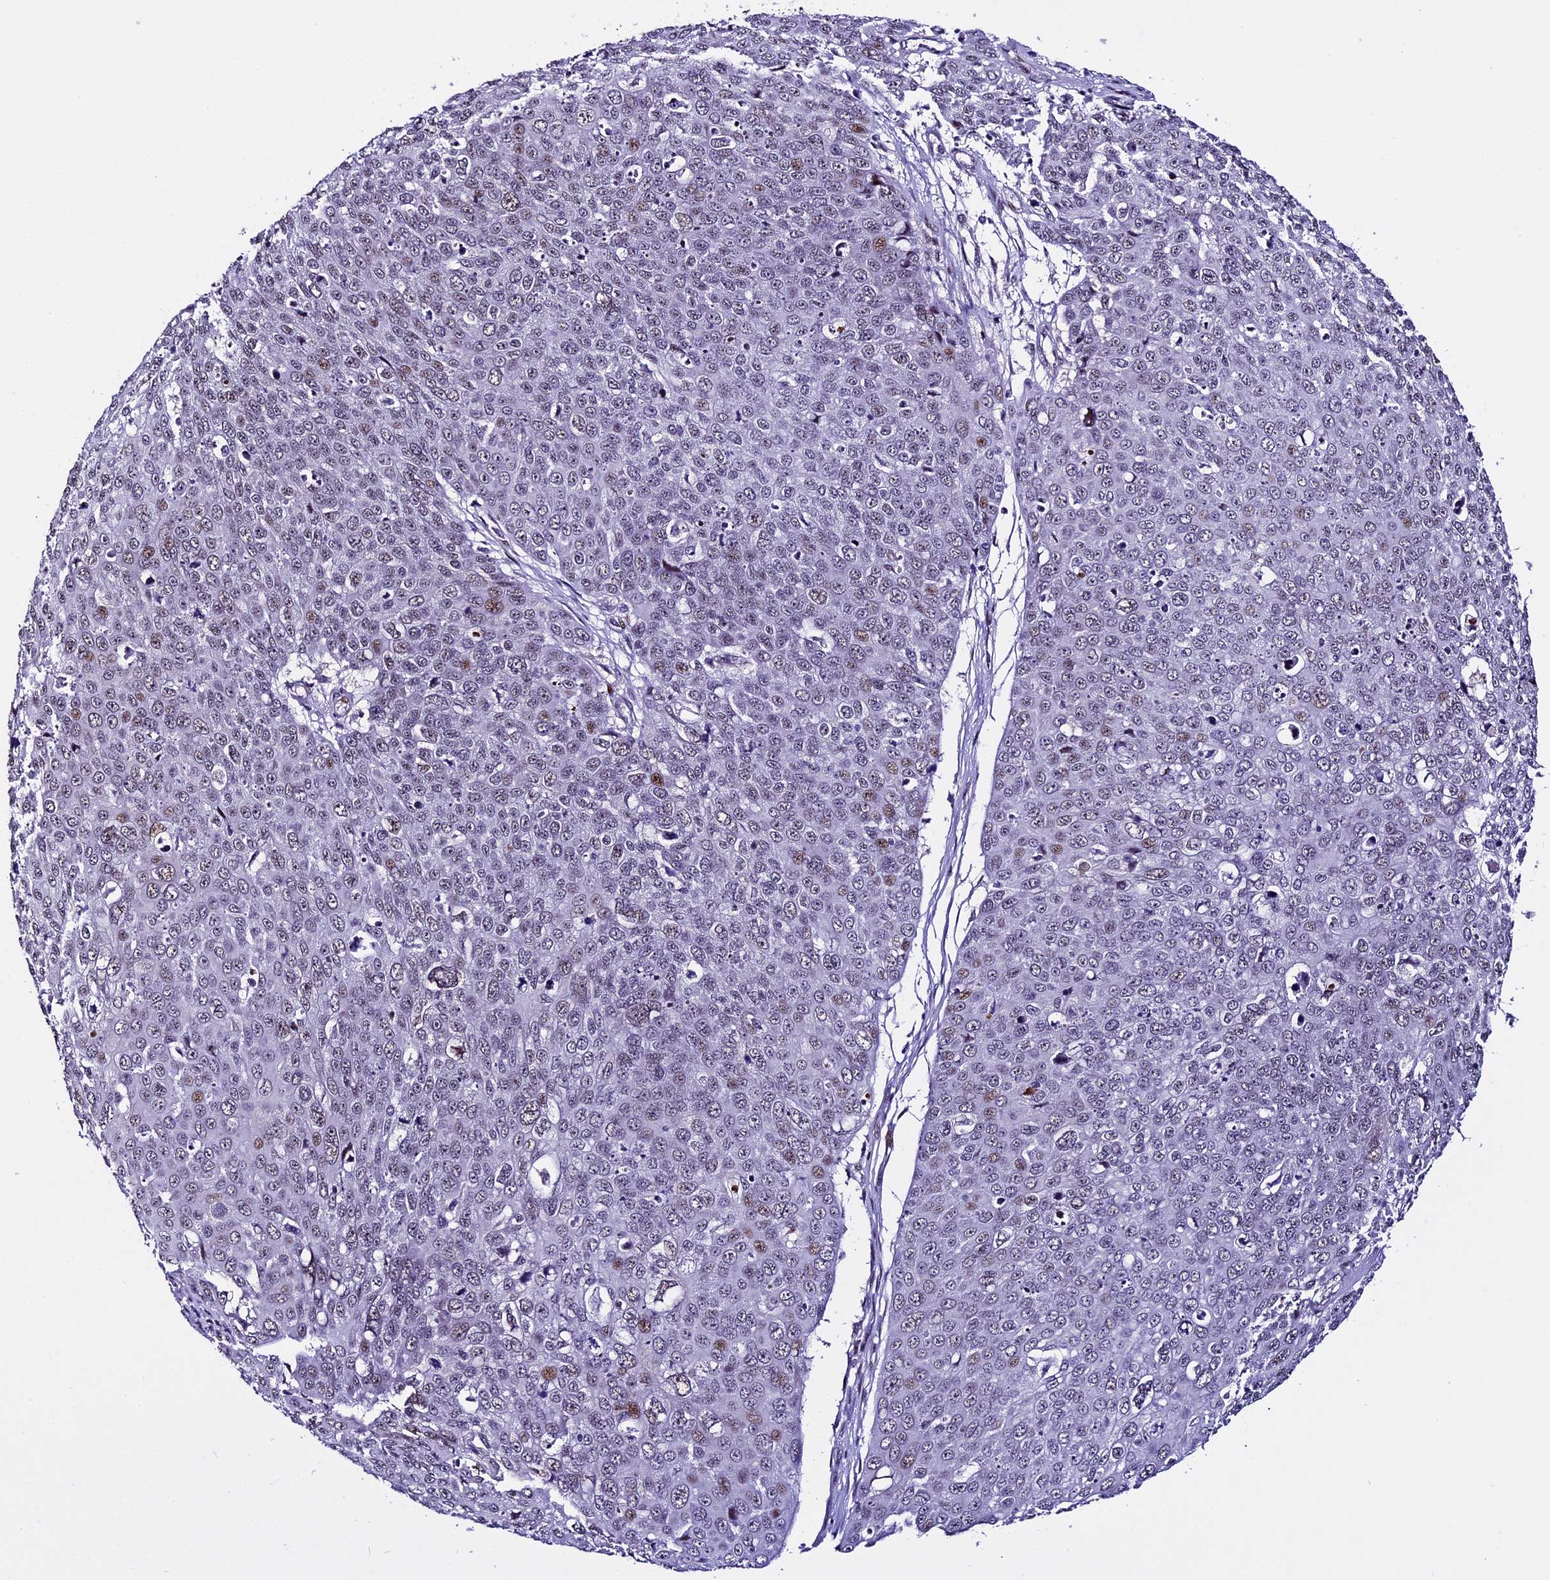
{"staining": {"intensity": "weak", "quantity": "25%-75%", "location": "nuclear"}, "tissue": "skin cancer", "cell_type": "Tumor cells", "image_type": "cancer", "snomed": [{"axis": "morphology", "description": "Squamous cell carcinoma, NOS"}, {"axis": "topography", "description": "Skin"}], "caption": "Human skin cancer stained for a protein (brown) displays weak nuclear positive staining in approximately 25%-75% of tumor cells.", "gene": "TCP11L2", "patient": {"sex": "male", "age": 71}}